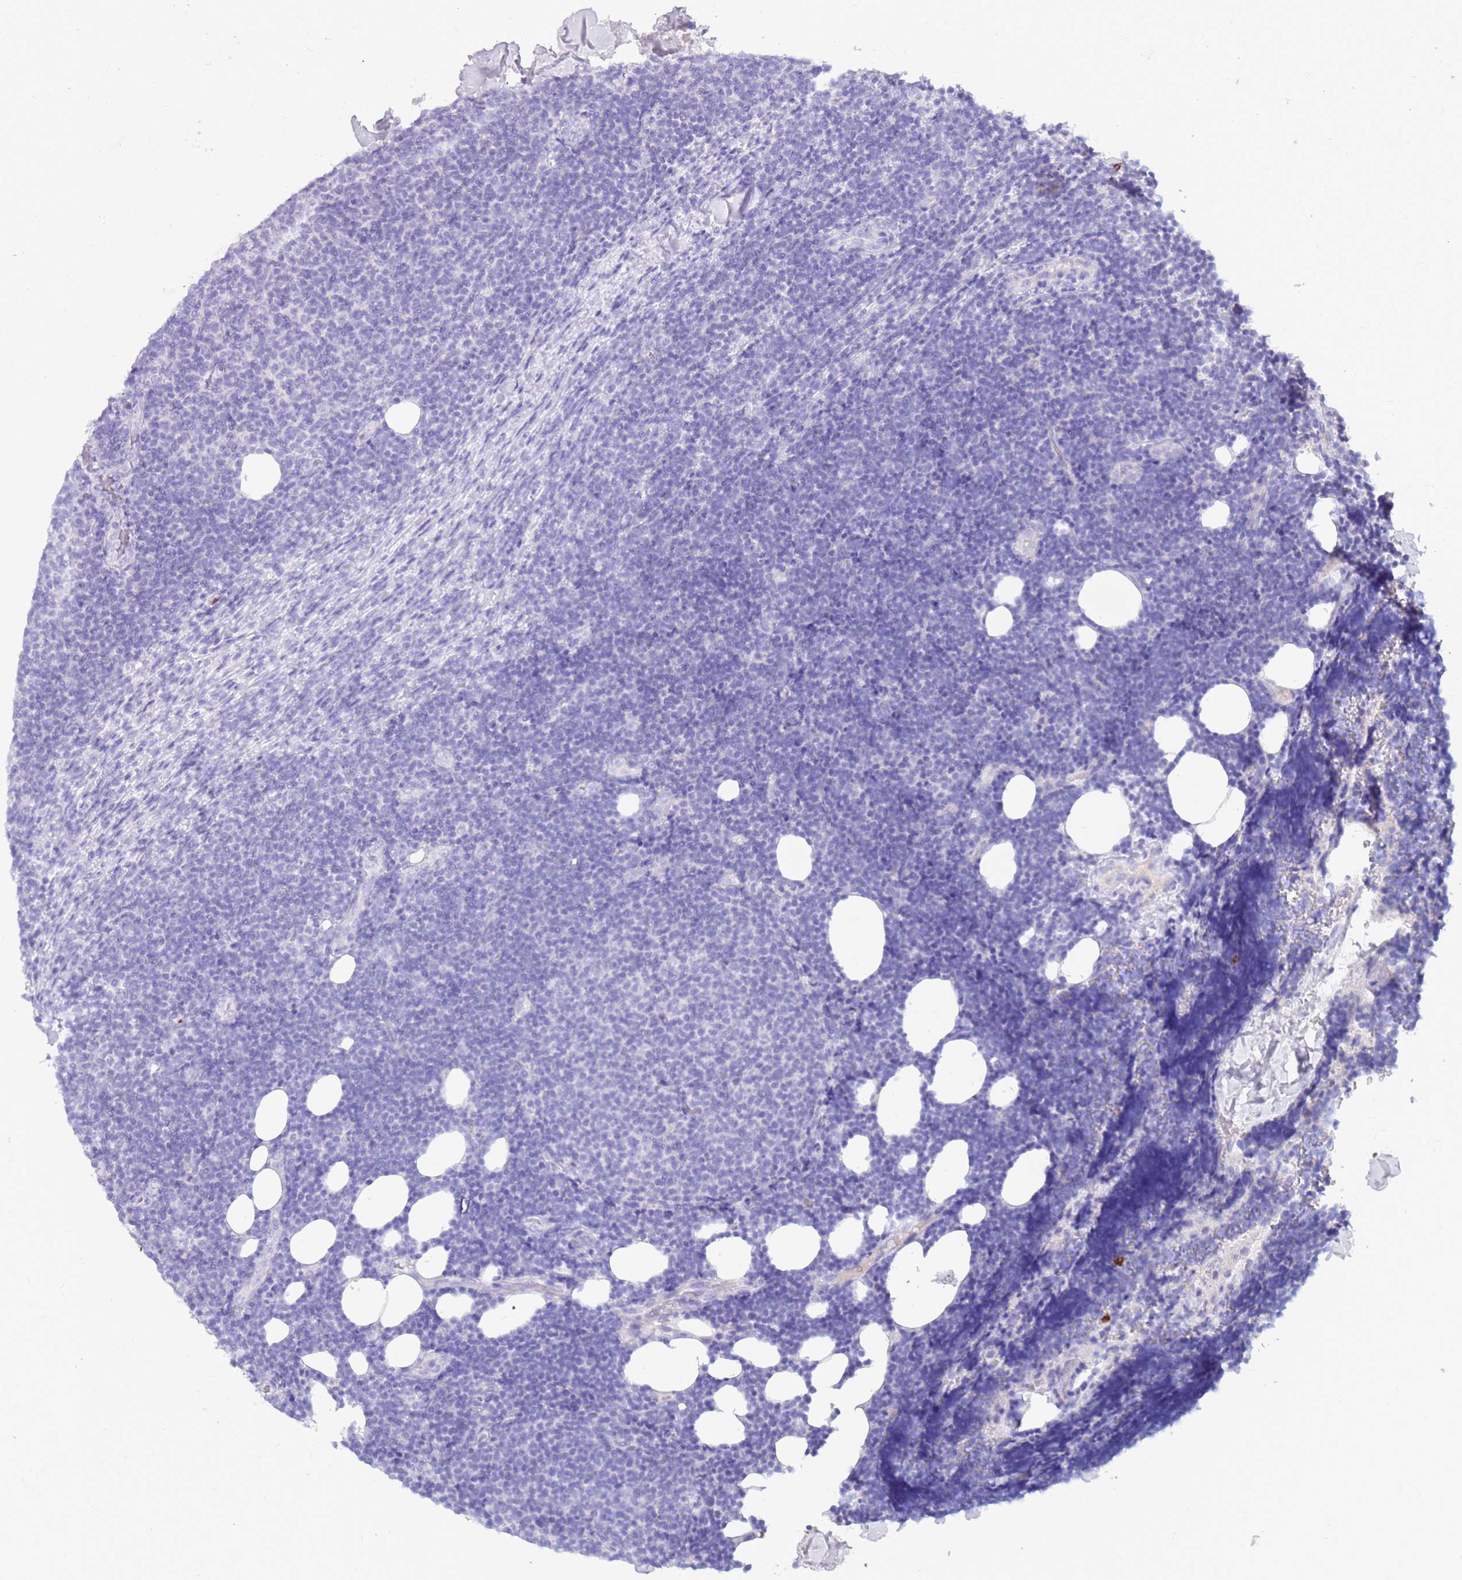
{"staining": {"intensity": "negative", "quantity": "none", "location": "none"}, "tissue": "lymphoma", "cell_type": "Tumor cells", "image_type": "cancer", "snomed": [{"axis": "morphology", "description": "Malignant lymphoma, non-Hodgkin's type, Low grade"}, {"axis": "topography", "description": "Lymph node"}], "caption": "The micrograph reveals no significant expression in tumor cells of low-grade malignant lymphoma, non-Hodgkin's type.", "gene": "EVPLL", "patient": {"sex": "male", "age": 66}}